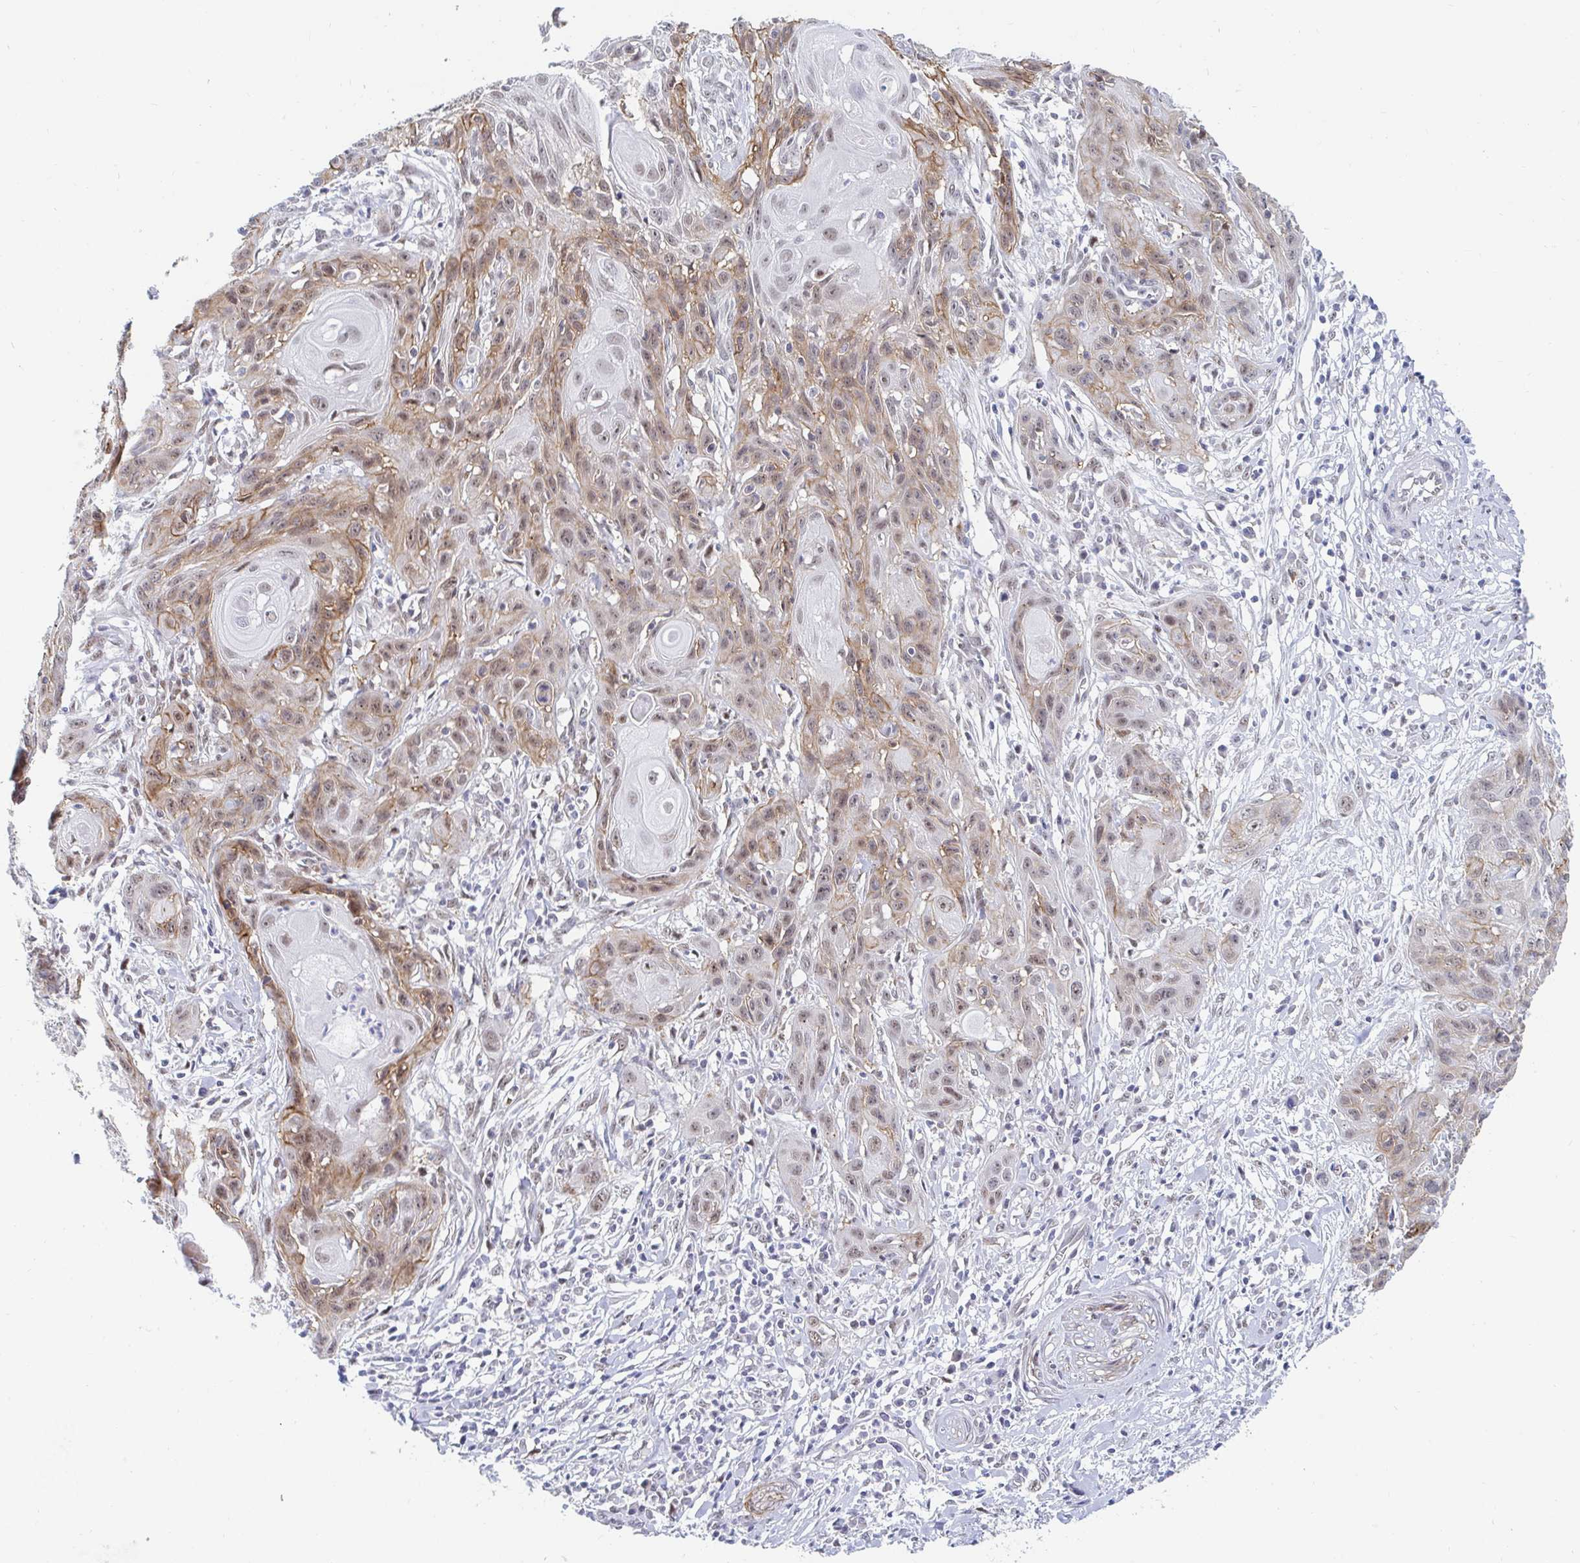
{"staining": {"intensity": "moderate", "quantity": "25%-75%", "location": "cytoplasmic/membranous,nuclear"}, "tissue": "skin cancer", "cell_type": "Tumor cells", "image_type": "cancer", "snomed": [{"axis": "morphology", "description": "Squamous cell carcinoma, NOS"}, {"axis": "topography", "description": "Skin"}, {"axis": "topography", "description": "Vulva"}], "caption": "A brown stain labels moderate cytoplasmic/membranous and nuclear expression of a protein in skin cancer (squamous cell carcinoma) tumor cells.", "gene": "COL28A1", "patient": {"sex": "female", "age": 83}}